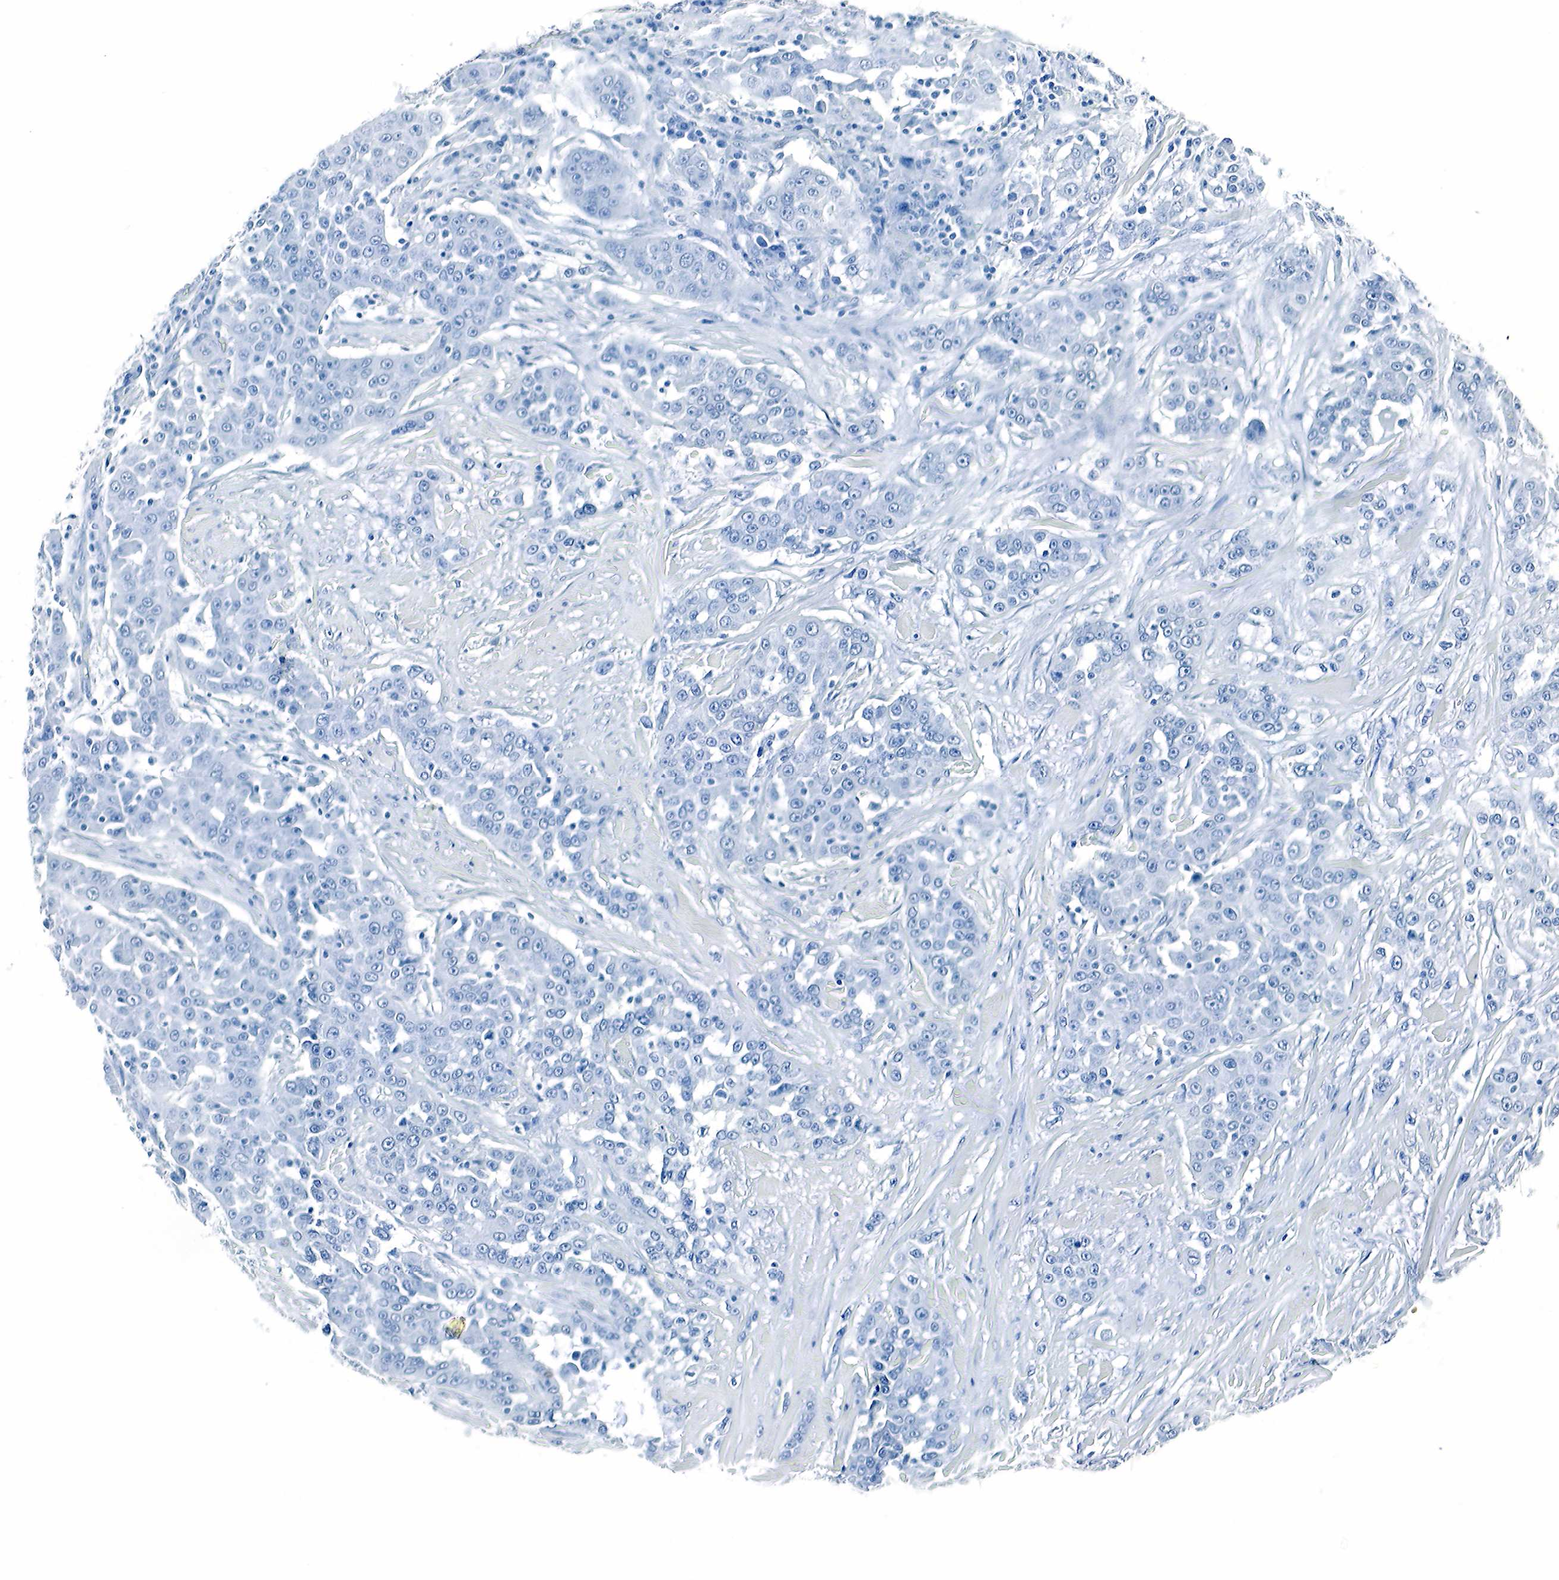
{"staining": {"intensity": "negative", "quantity": "none", "location": "none"}, "tissue": "urothelial cancer", "cell_type": "Tumor cells", "image_type": "cancer", "snomed": [{"axis": "morphology", "description": "Urothelial carcinoma, High grade"}, {"axis": "topography", "description": "Urinary bladder"}], "caption": "Urothelial carcinoma (high-grade) was stained to show a protein in brown. There is no significant expression in tumor cells.", "gene": "GCG", "patient": {"sex": "female", "age": 80}}